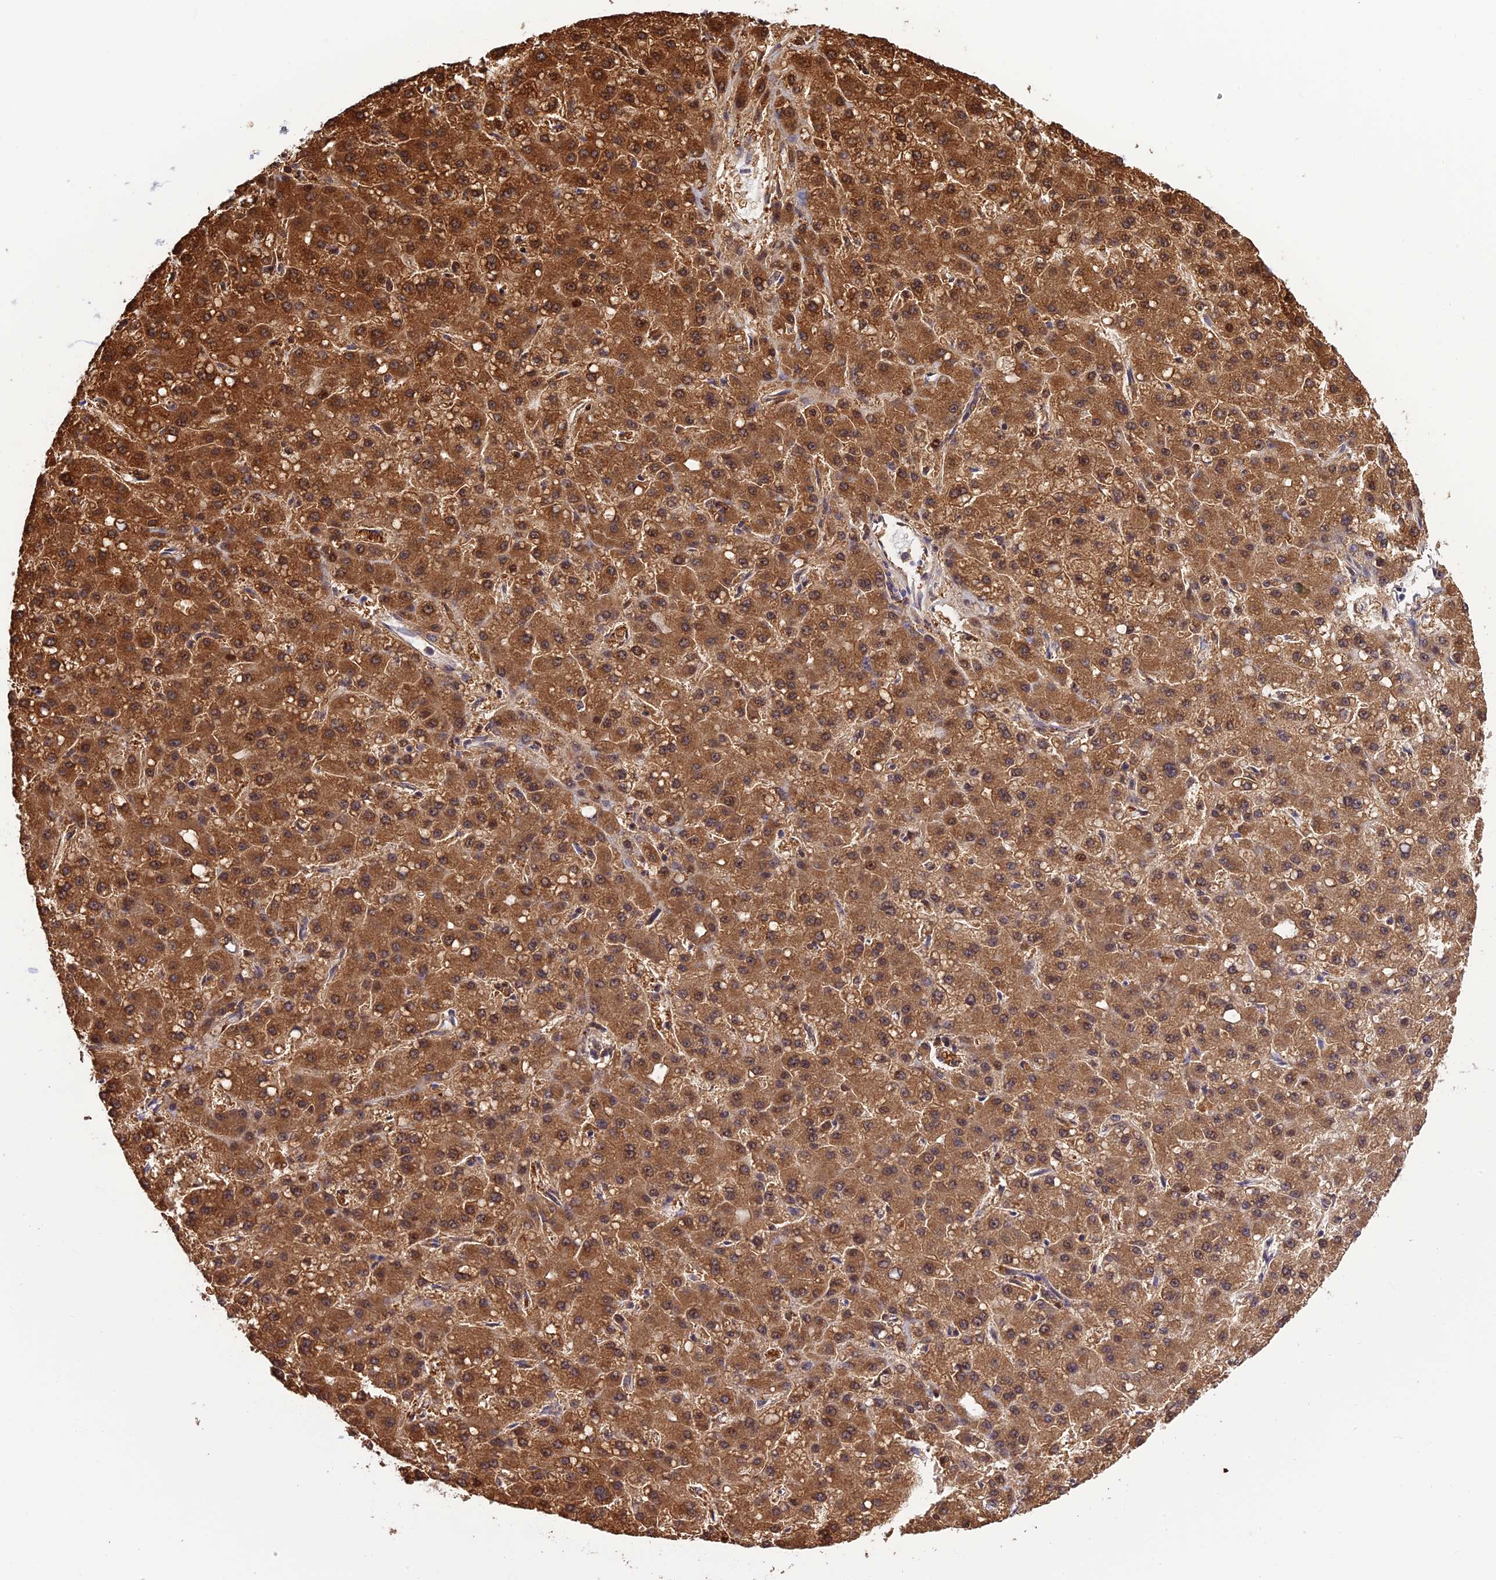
{"staining": {"intensity": "strong", "quantity": ">75%", "location": "cytoplasmic/membranous,nuclear"}, "tissue": "liver cancer", "cell_type": "Tumor cells", "image_type": "cancer", "snomed": [{"axis": "morphology", "description": "Carcinoma, Hepatocellular, NOS"}, {"axis": "topography", "description": "Liver"}], "caption": "Hepatocellular carcinoma (liver) stained with DAB (3,3'-diaminobenzidine) immunohistochemistry demonstrates high levels of strong cytoplasmic/membranous and nuclear positivity in about >75% of tumor cells.", "gene": "MNS1", "patient": {"sex": "male", "age": 67}}